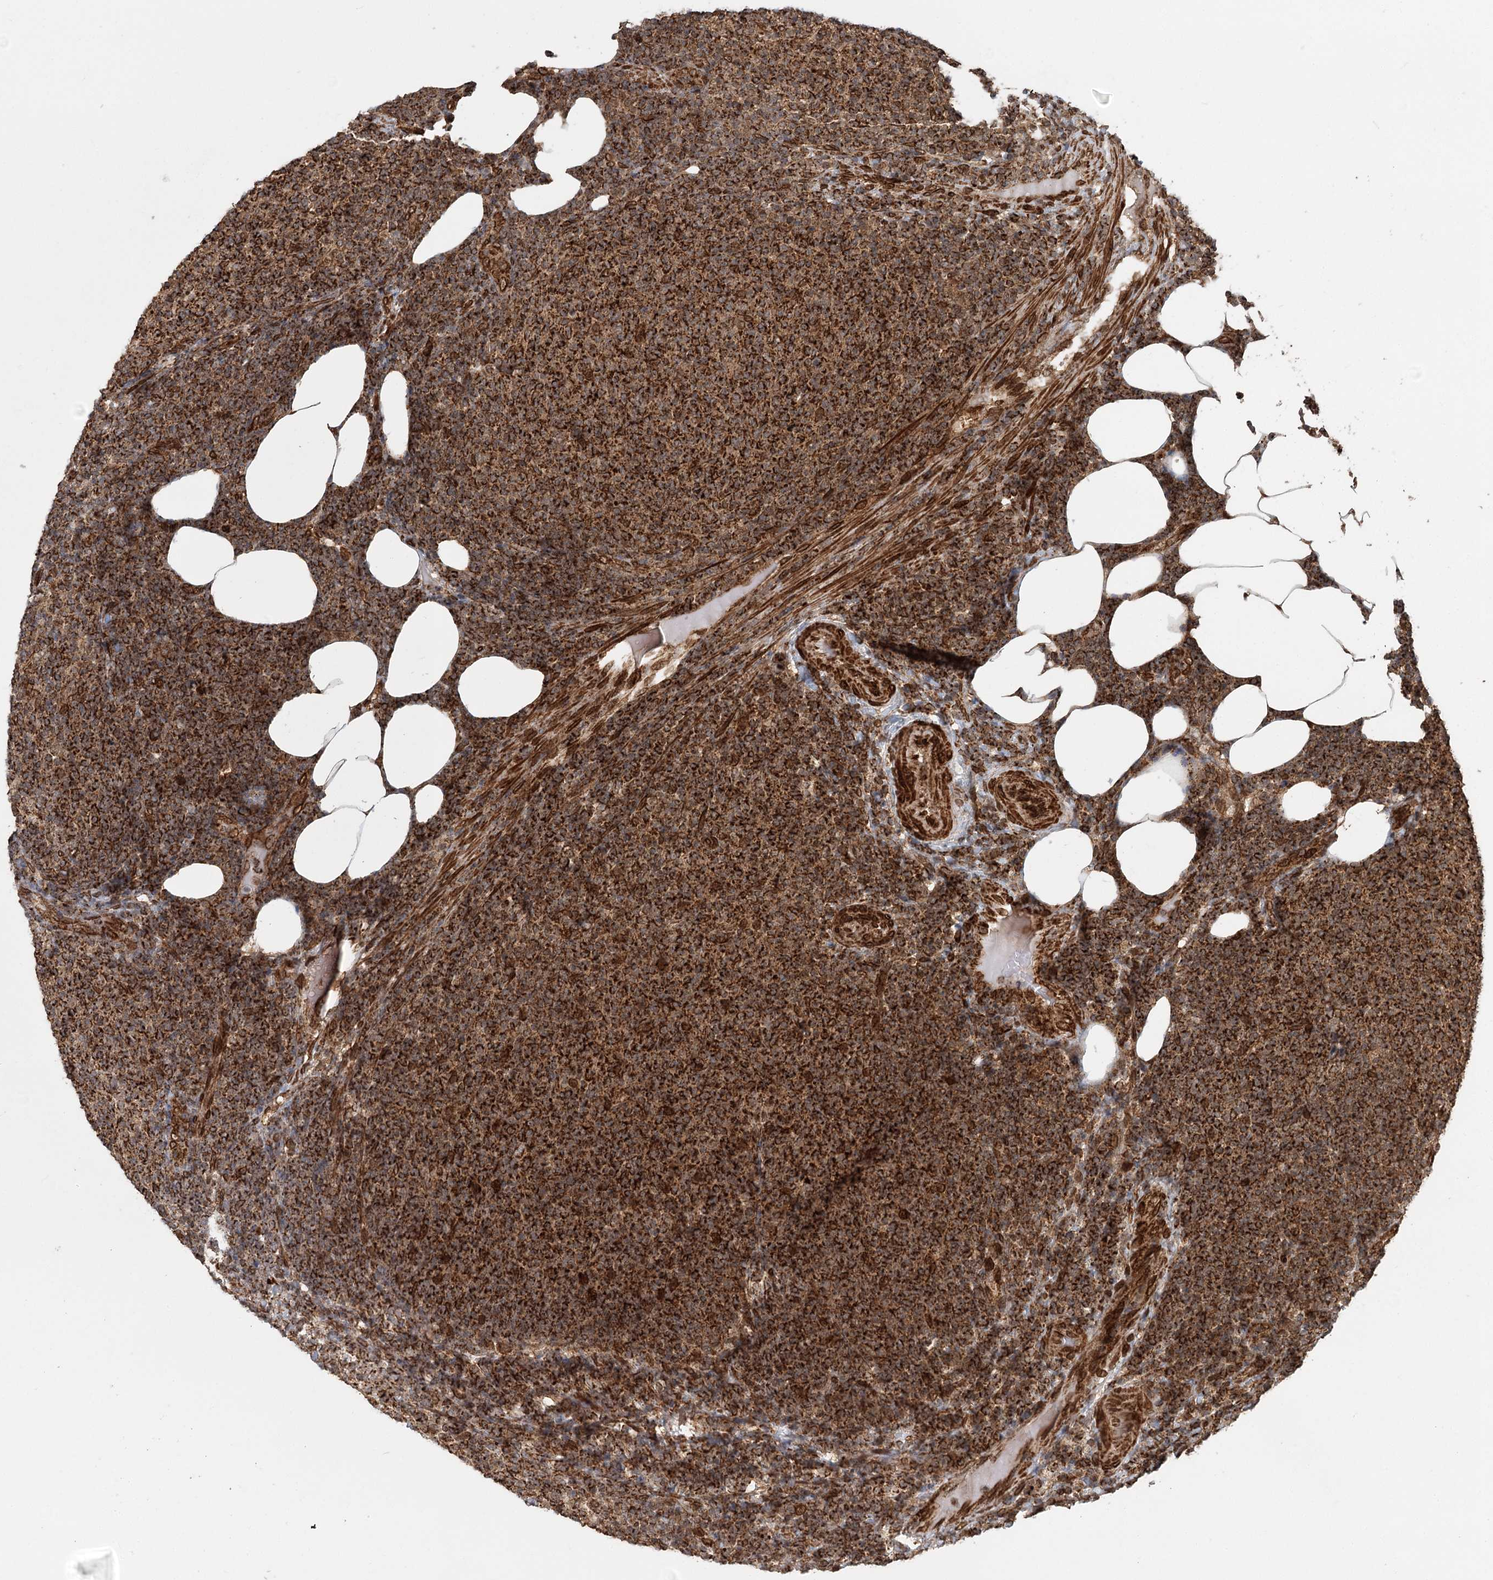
{"staining": {"intensity": "strong", "quantity": ">75%", "location": "cytoplasmic/membranous"}, "tissue": "lymphoma", "cell_type": "Tumor cells", "image_type": "cancer", "snomed": [{"axis": "morphology", "description": "Malignant lymphoma, non-Hodgkin's type, Low grade"}, {"axis": "topography", "description": "Lymph node"}], "caption": "Immunohistochemical staining of human low-grade malignant lymphoma, non-Hodgkin's type shows high levels of strong cytoplasmic/membranous protein positivity in about >75% of tumor cells.", "gene": "BCKDHA", "patient": {"sex": "male", "age": 66}}